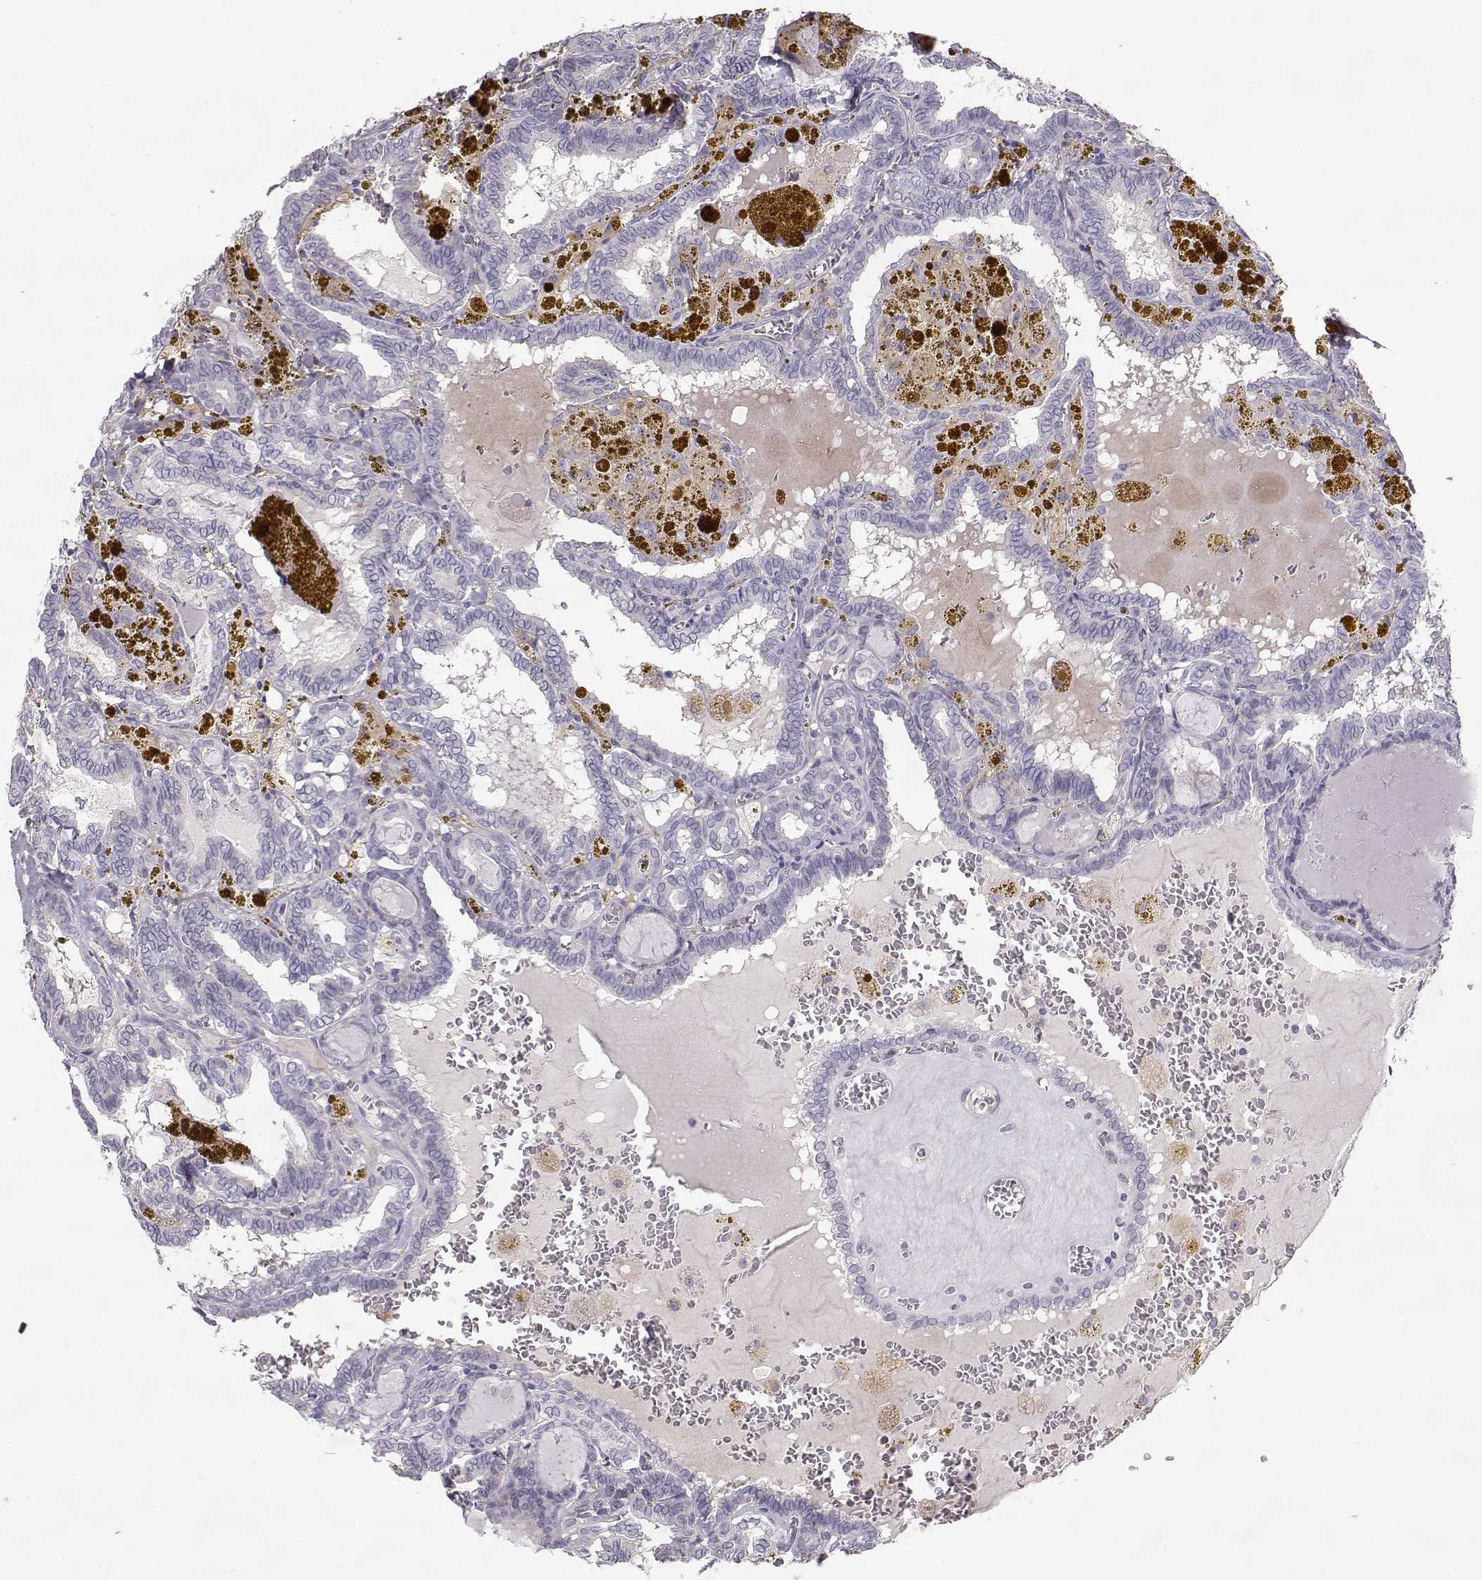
{"staining": {"intensity": "negative", "quantity": "none", "location": "none"}, "tissue": "thyroid cancer", "cell_type": "Tumor cells", "image_type": "cancer", "snomed": [{"axis": "morphology", "description": "Papillary adenocarcinoma, NOS"}, {"axis": "topography", "description": "Thyroid gland"}], "caption": "There is no significant staining in tumor cells of thyroid papillary adenocarcinoma.", "gene": "SLC18A1", "patient": {"sex": "female", "age": 39}}